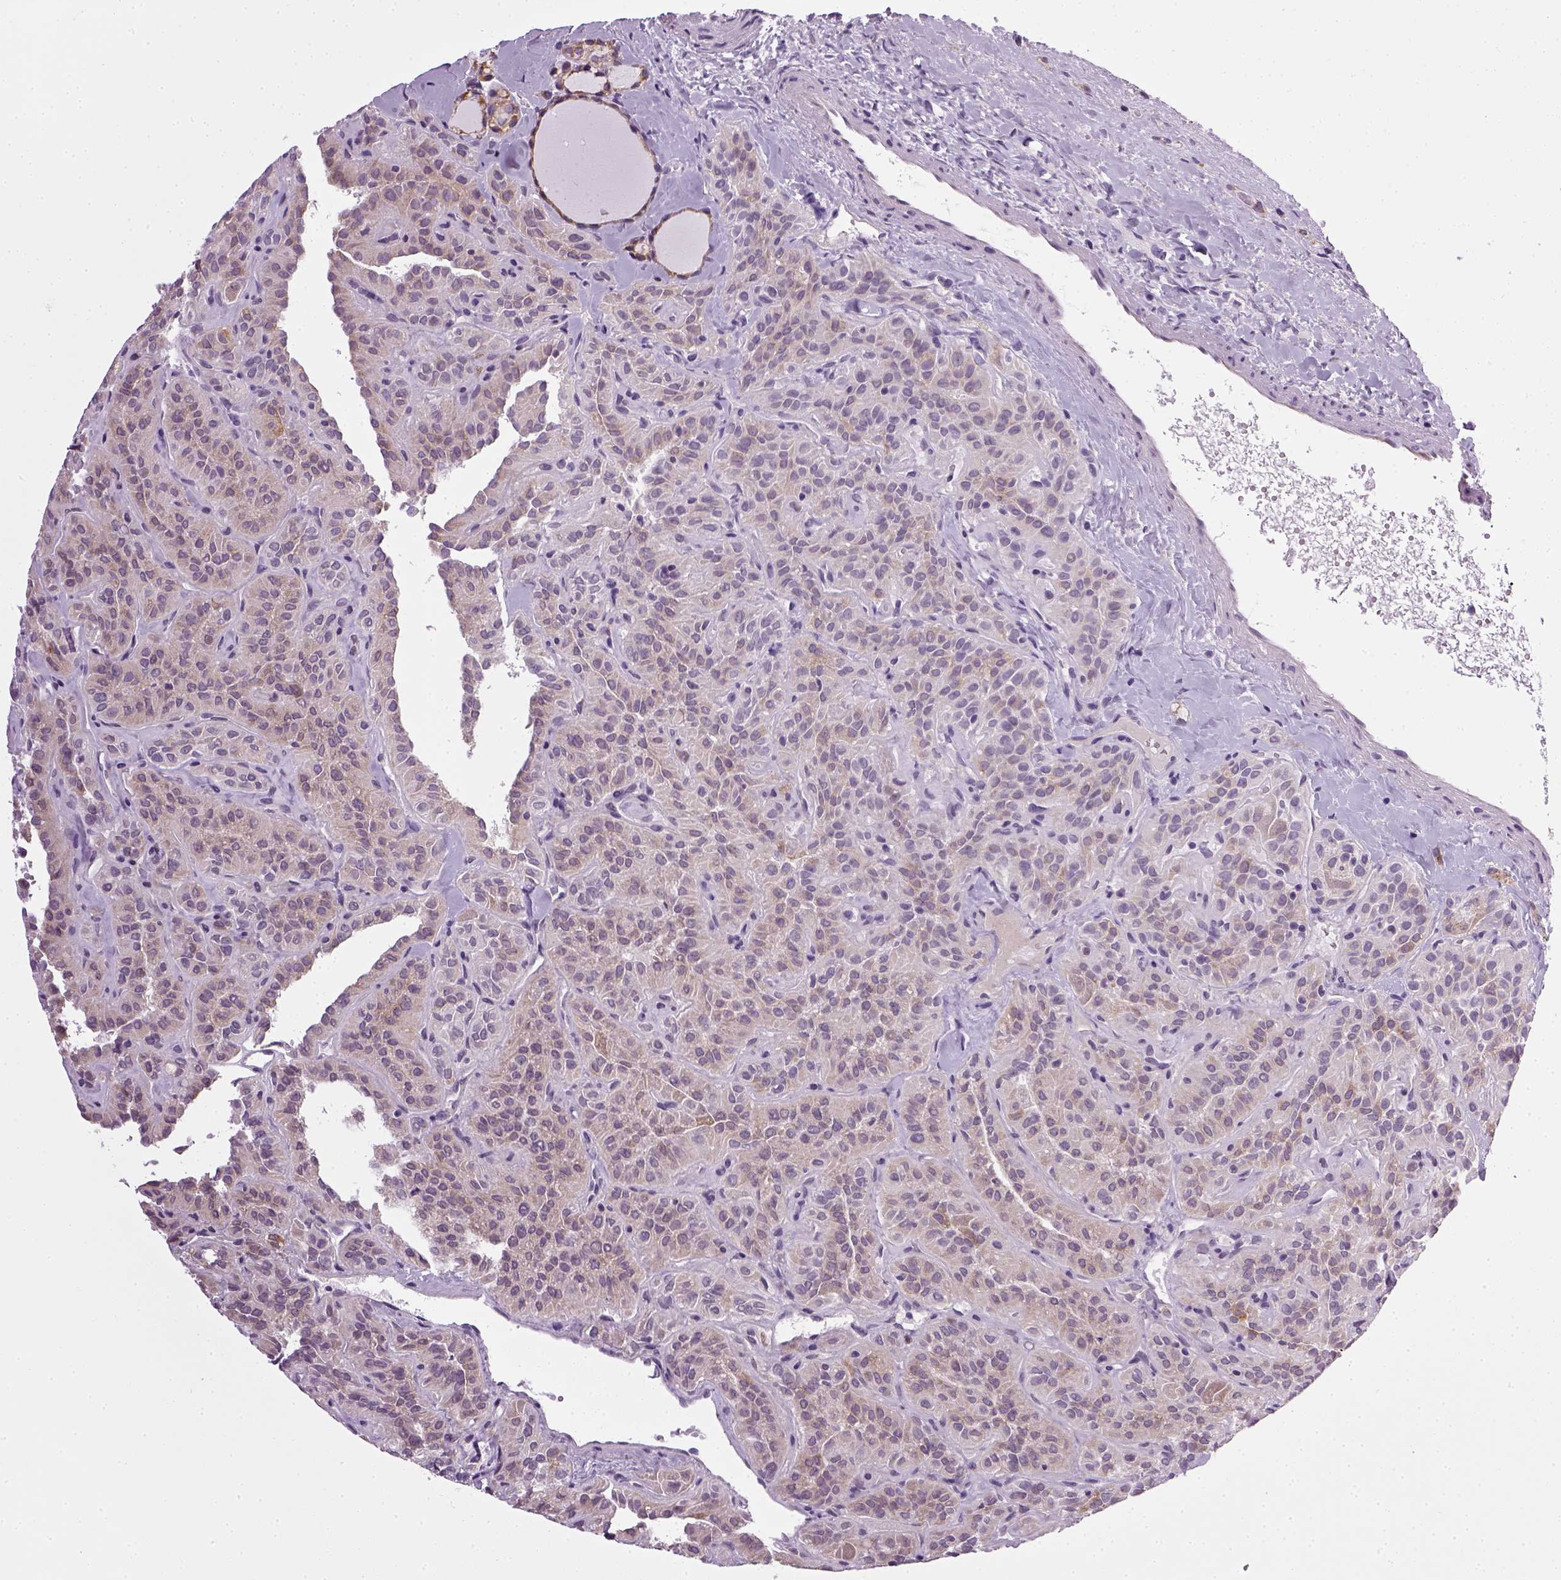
{"staining": {"intensity": "negative", "quantity": "none", "location": "none"}, "tissue": "thyroid cancer", "cell_type": "Tumor cells", "image_type": "cancer", "snomed": [{"axis": "morphology", "description": "Papillary adenocarcinoma, NOS"}, {"axis": "topography", "description": "Thyroid gland"}], "caption": "Papillary adenocarcinoma (thyroid) was stained to show a protein in brown. There is no significant expression in tumor cells.", "gene": "TPRG1", "patient": {"sex": "female", "age": 45}}